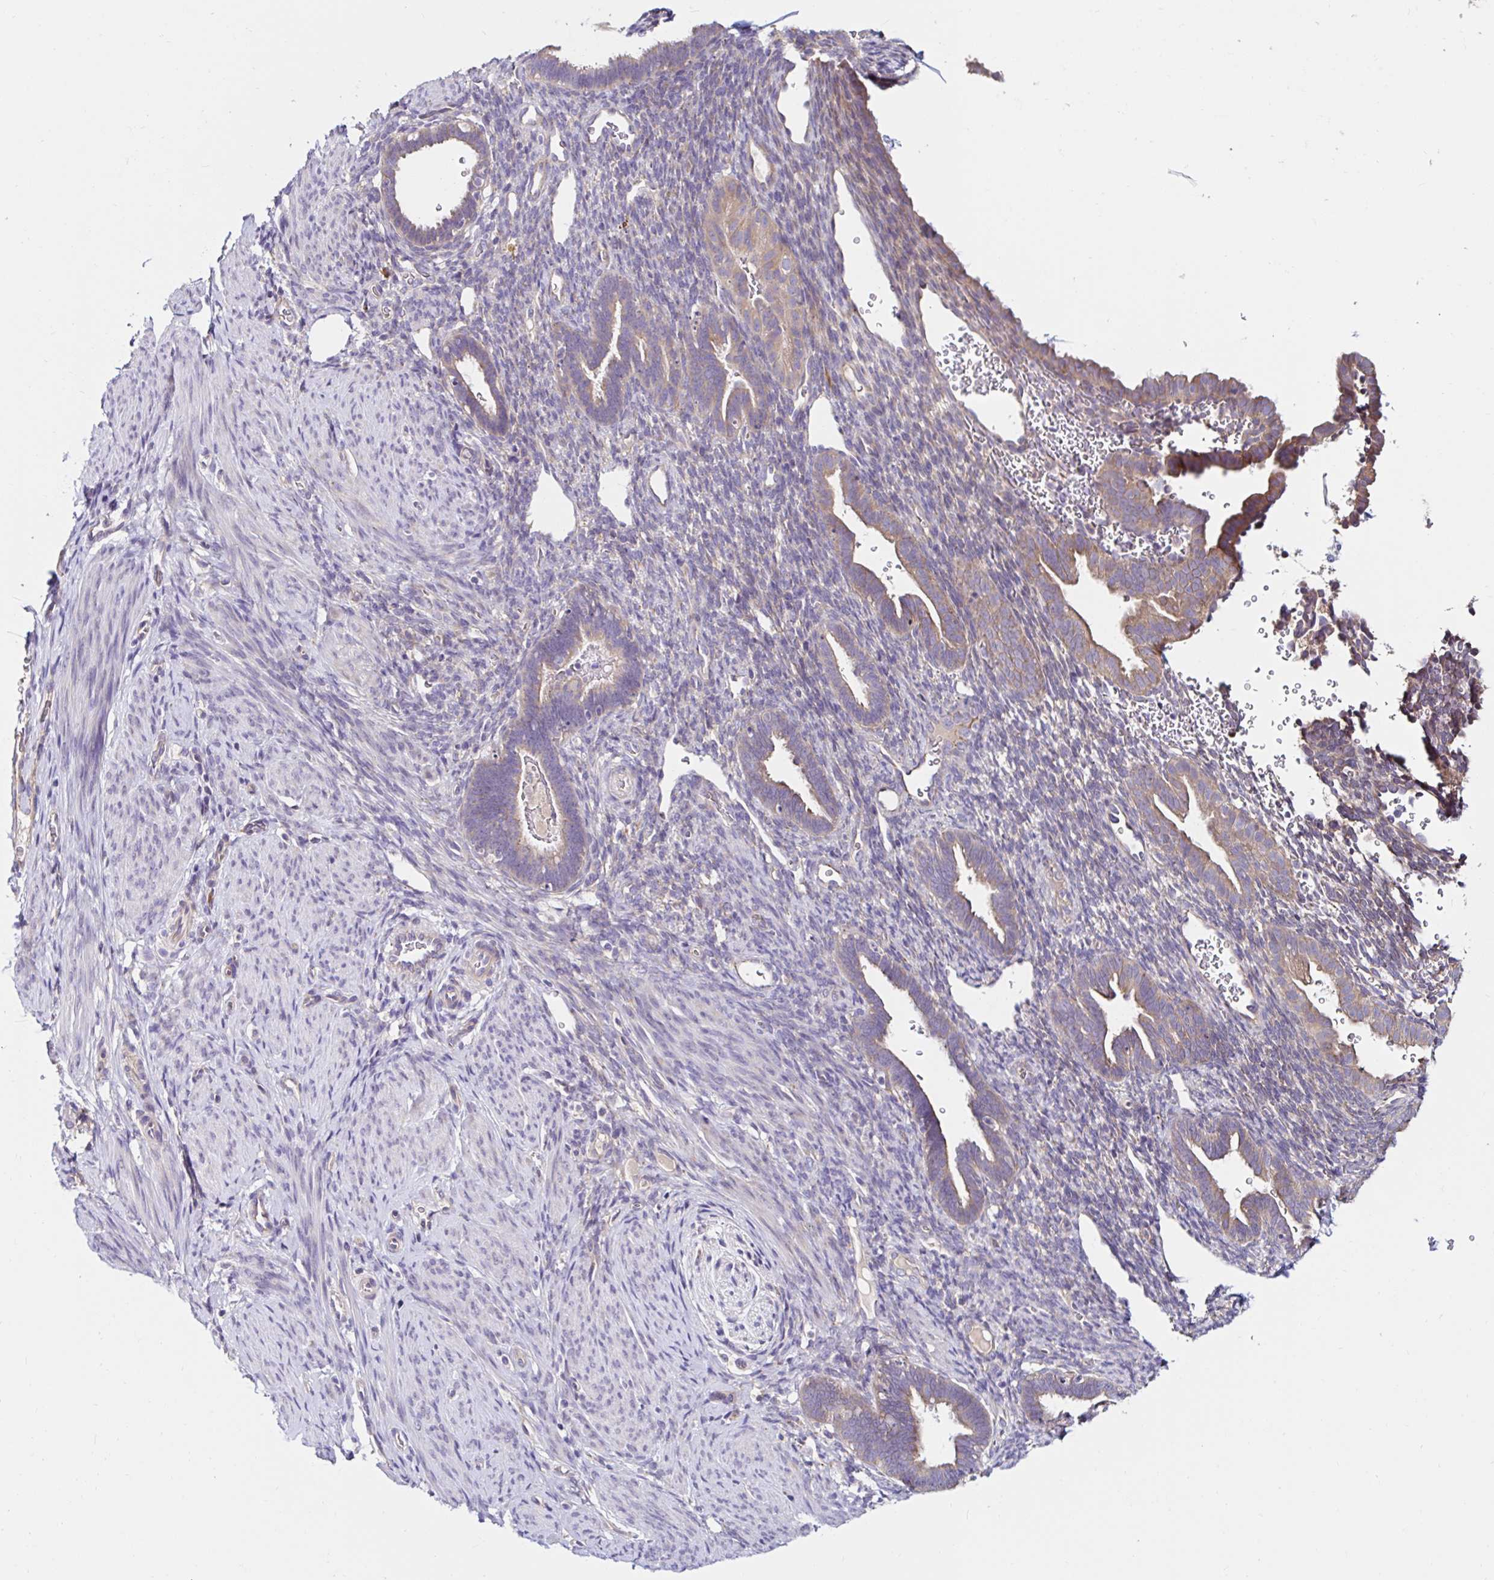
{"staining": {"intensity": "negative", "quantity": "none", "location": "none"}, "tissue": "endometrium", "cell_type": "Cells in endometrial stroma", "image_type": "normal", "snomed": [{"axis": "morphology", "description": "Normal tissue, NOS"}, {"axis": "topography", "description": "Endometrium"}], "caption": "High power microscopy histopathology image of an immunohistochemistry histopathology image of normal endometrium, revealing no significant staining in cells in endometrial stroma. The staining is performed using DAB (3,3'-diaminobenzidine) brown chromogen with nuclei counter-stained in using hematoxylin.", "gene": "VSIG2", "patient": {"sex": "female", "age": 34}}